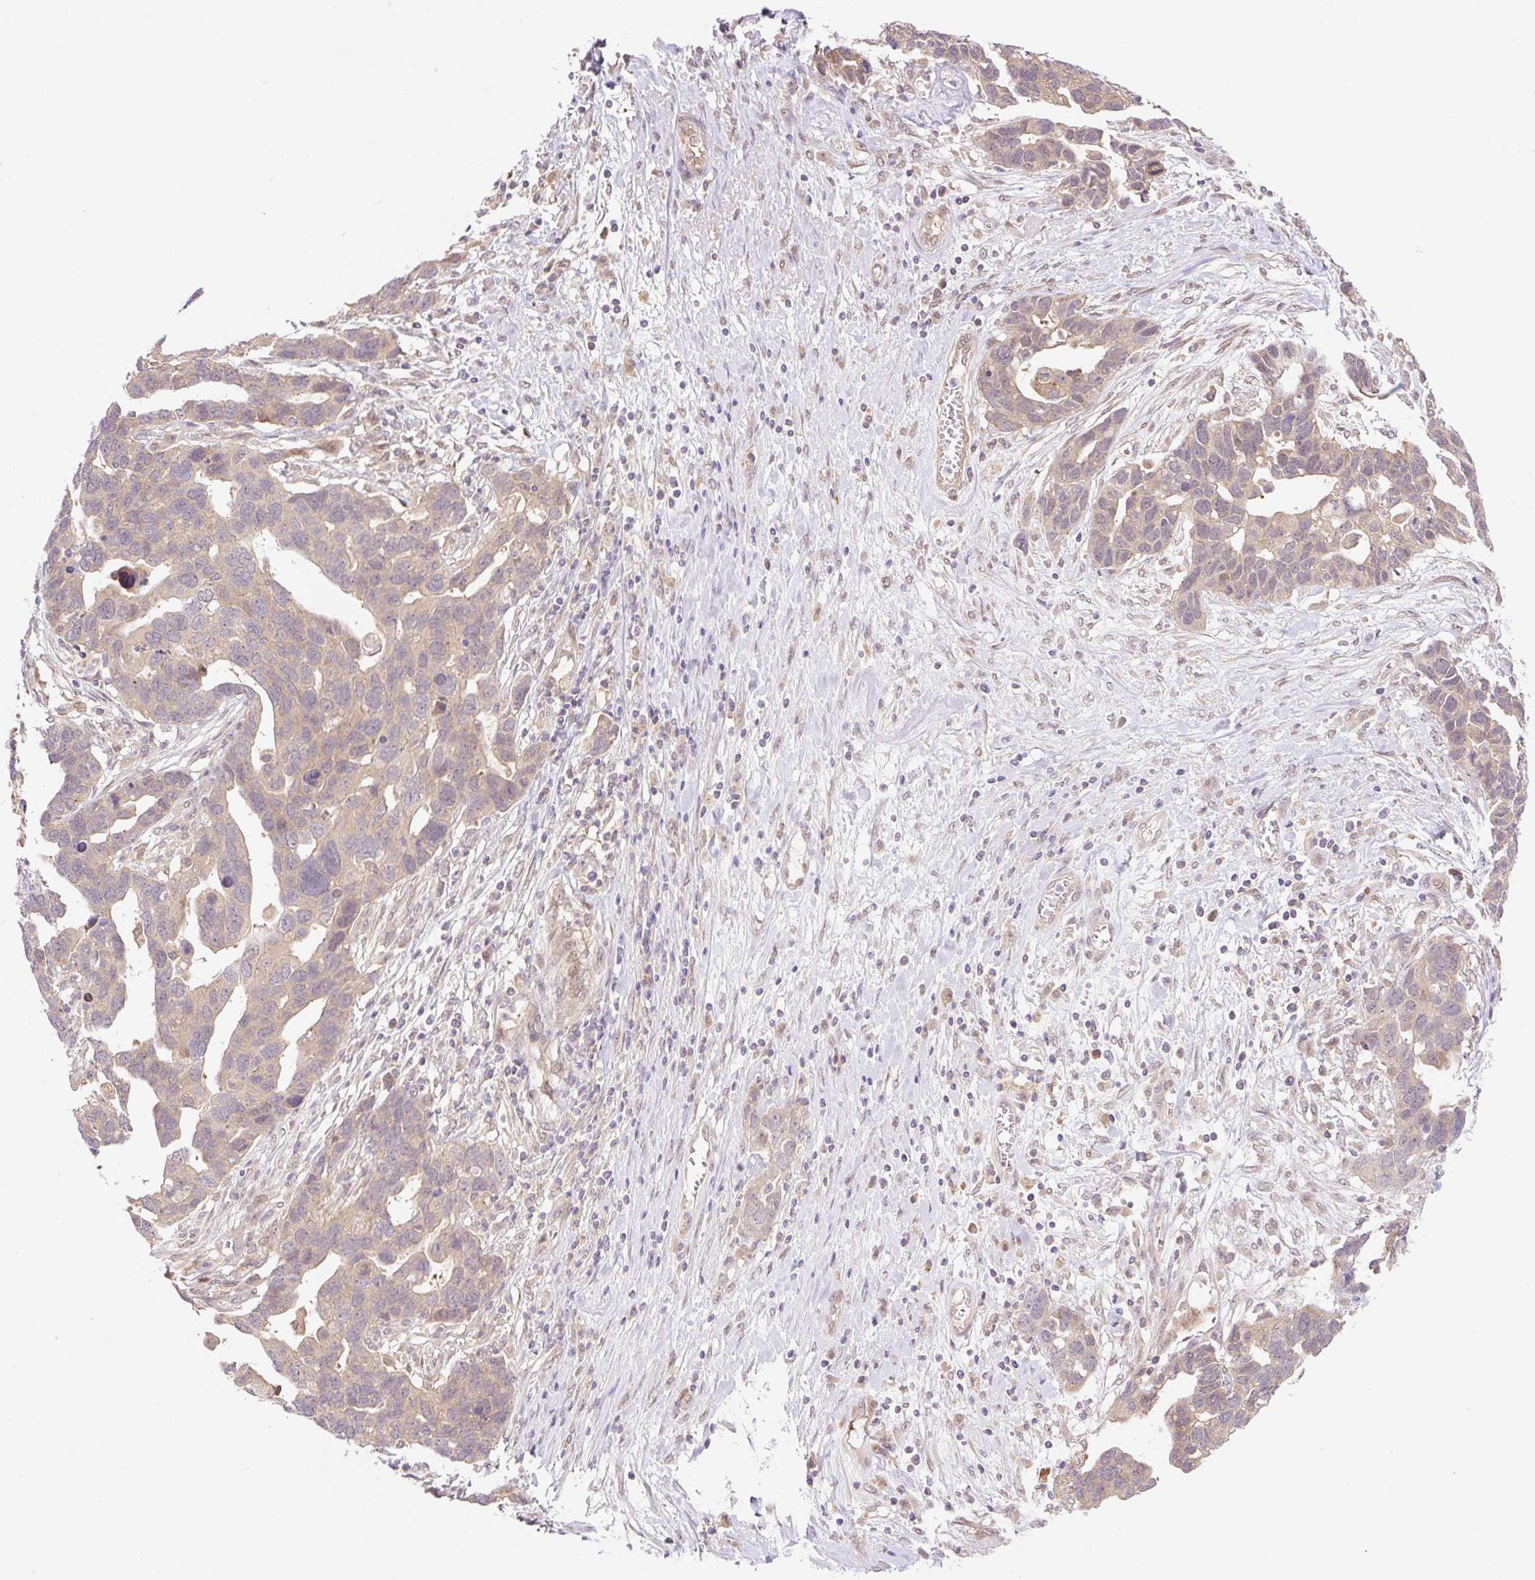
{"staining": {"intensity": "weak", "quantity": ">75%", "location": "cytoplasmic/membranous"}, "tissue": "ovarian cancer", "cell_type": "Tumor cells", "image_type": "cancer", "snomed": [{"axis": "morphology", "description": "Cystadenocarcinoma, serous, NOS"}, {"axis": "topography", "description": "Ovary"}], "caption": "This micrograph exhibits IHC staining of ovarian cancer (serous cystadenocarcinoma), with low weak cytoplasmic/membranous expression in about >75% of tumor cells.", "gene": "VPS25", "patient": {"sex": "female", "age": 54}}